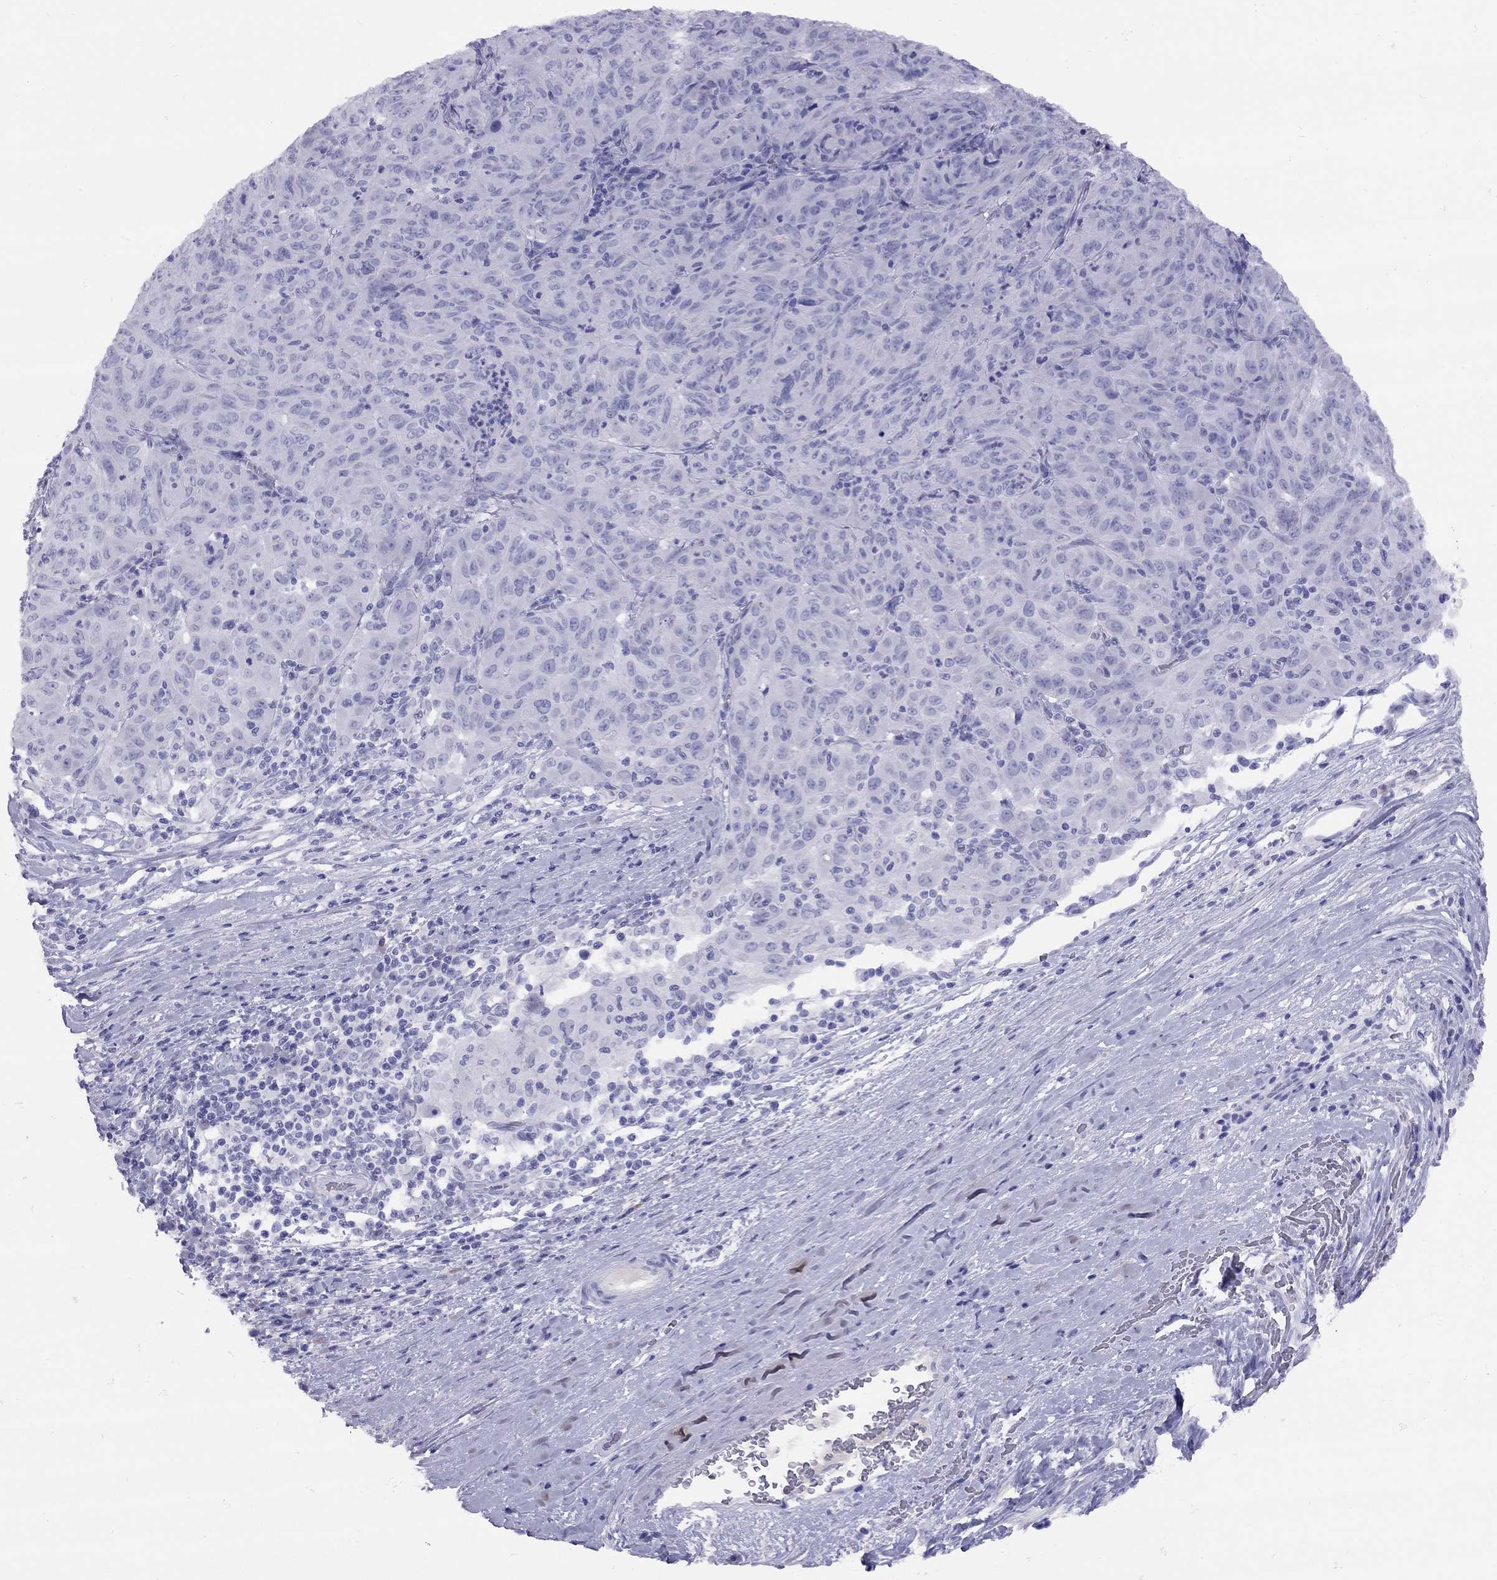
{"staining": {"intensity": "negative", "quantity": "none", "location": "none"}, "tissue": "pancreatic cancer", "cell_type": "Tumor cells", "image_type": "cancer", "snomed": [{"axis": "morphology", "description": "Adenocarcinoma, NOS"}, {"axis": "topography", "description": "Pancreas"}], "caption": "A high-resolution histopathology image shows immunohistochemistry (IHC) staining of pancreatic adenocarcinoma, which displays no significant staining in tumor cells. (Stains: DAB (3,3'-diaminobenzidine) IHC with hematoxylin counter stain, Microscopy: brightfield microscopy at high magnification).", "gene": "GRIA2", "patient": {"sex": "male", "age": 63}}